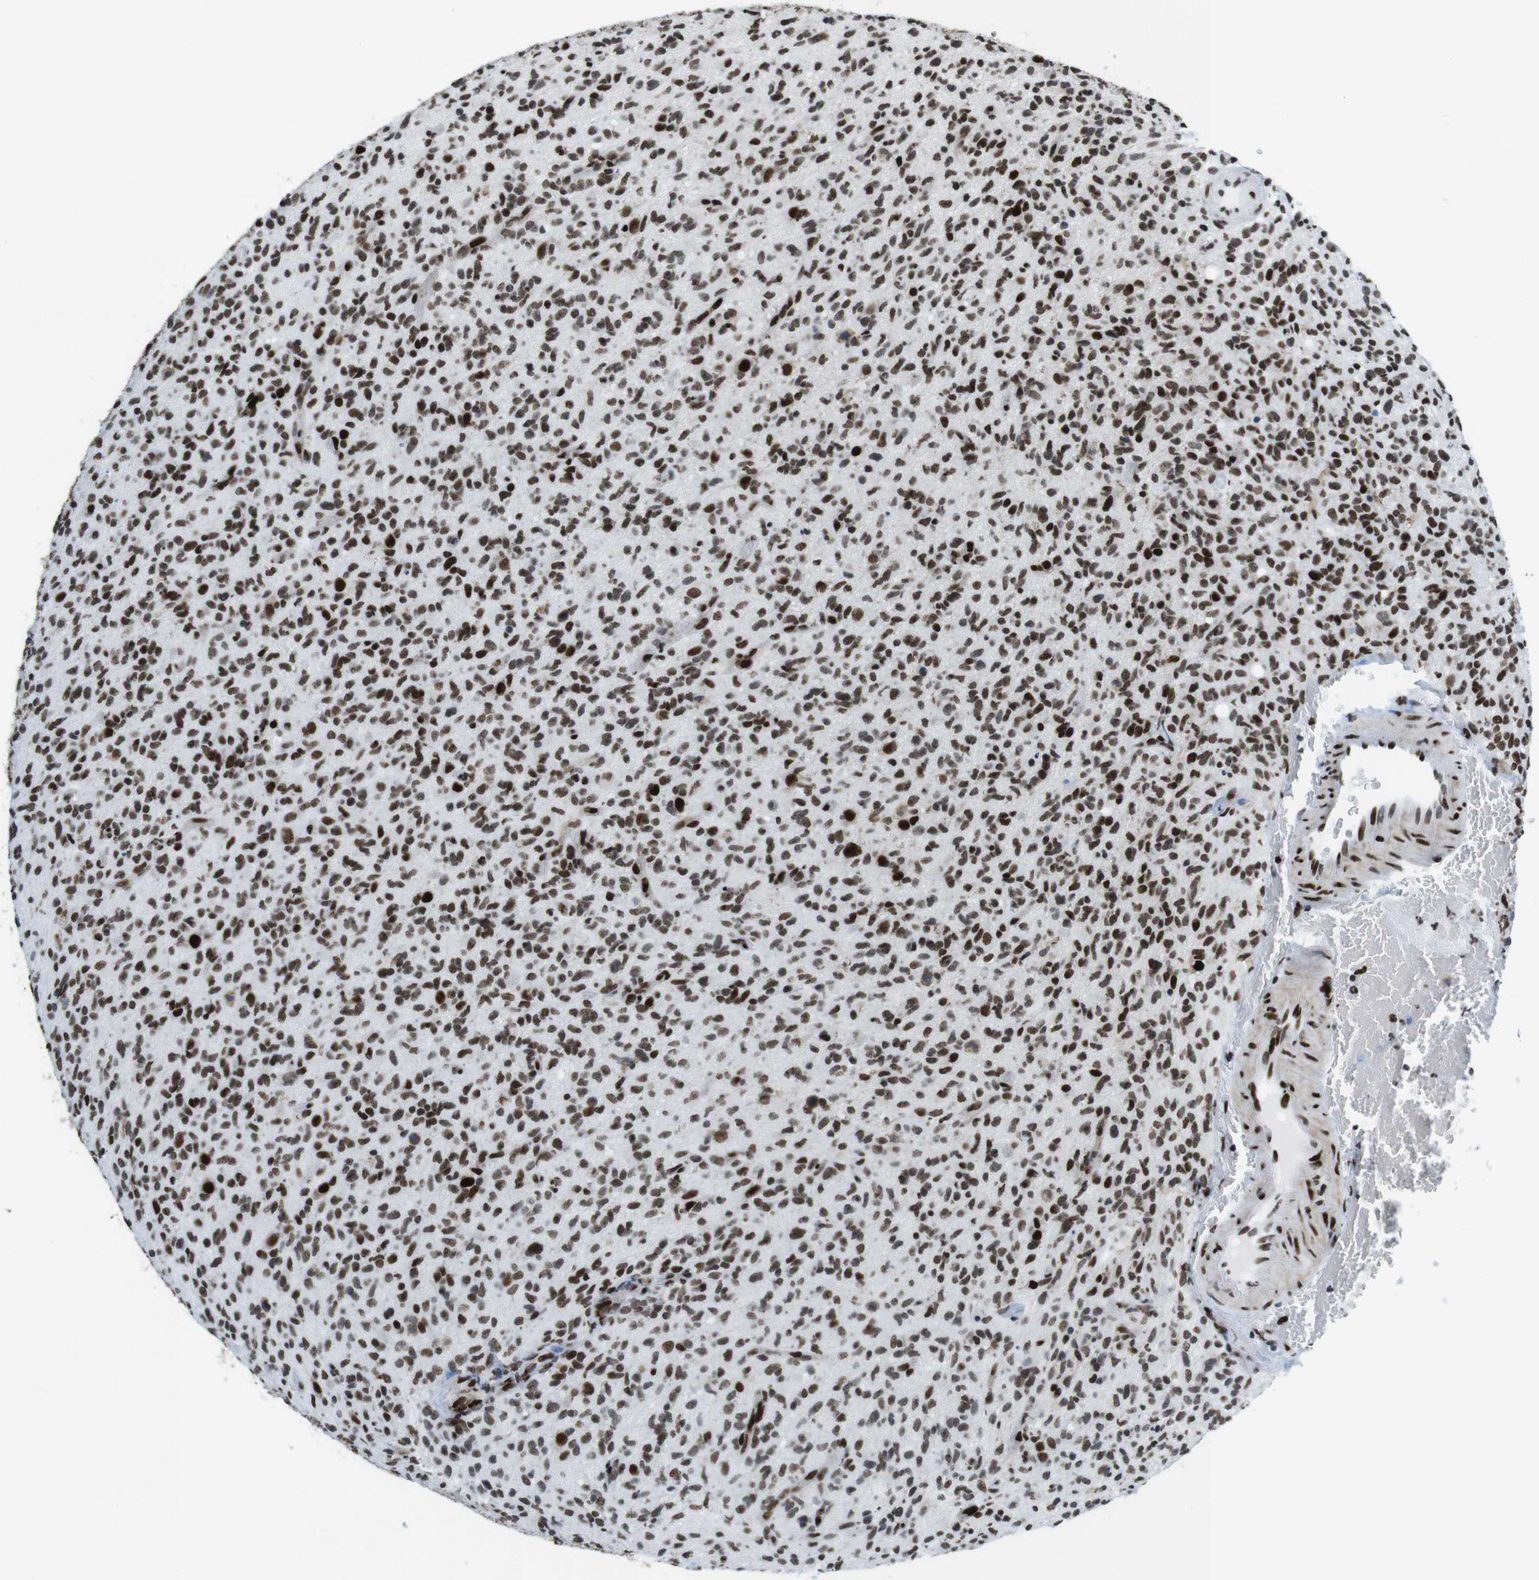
{"staining": {"intensity": "strong", "quantity": ">75%", "location": "nuclear"}, "tissue": "glioma", "cell_type": "Tumor cells", "image_type": "cancer", "snomed": [{"axis": "morphology", "description": "Glioma, malignant, High grade"}, {"axis": "topography", "description": "Brain"}], "caption": "Strong nuclear protein positivity is seen in approximately >75% of tumor cells in glioma. (DAB = brown stain, brightfield microscopy at high magnification).", "gene": "CITED2", "patient": {"sex": "male", "age": 71}}